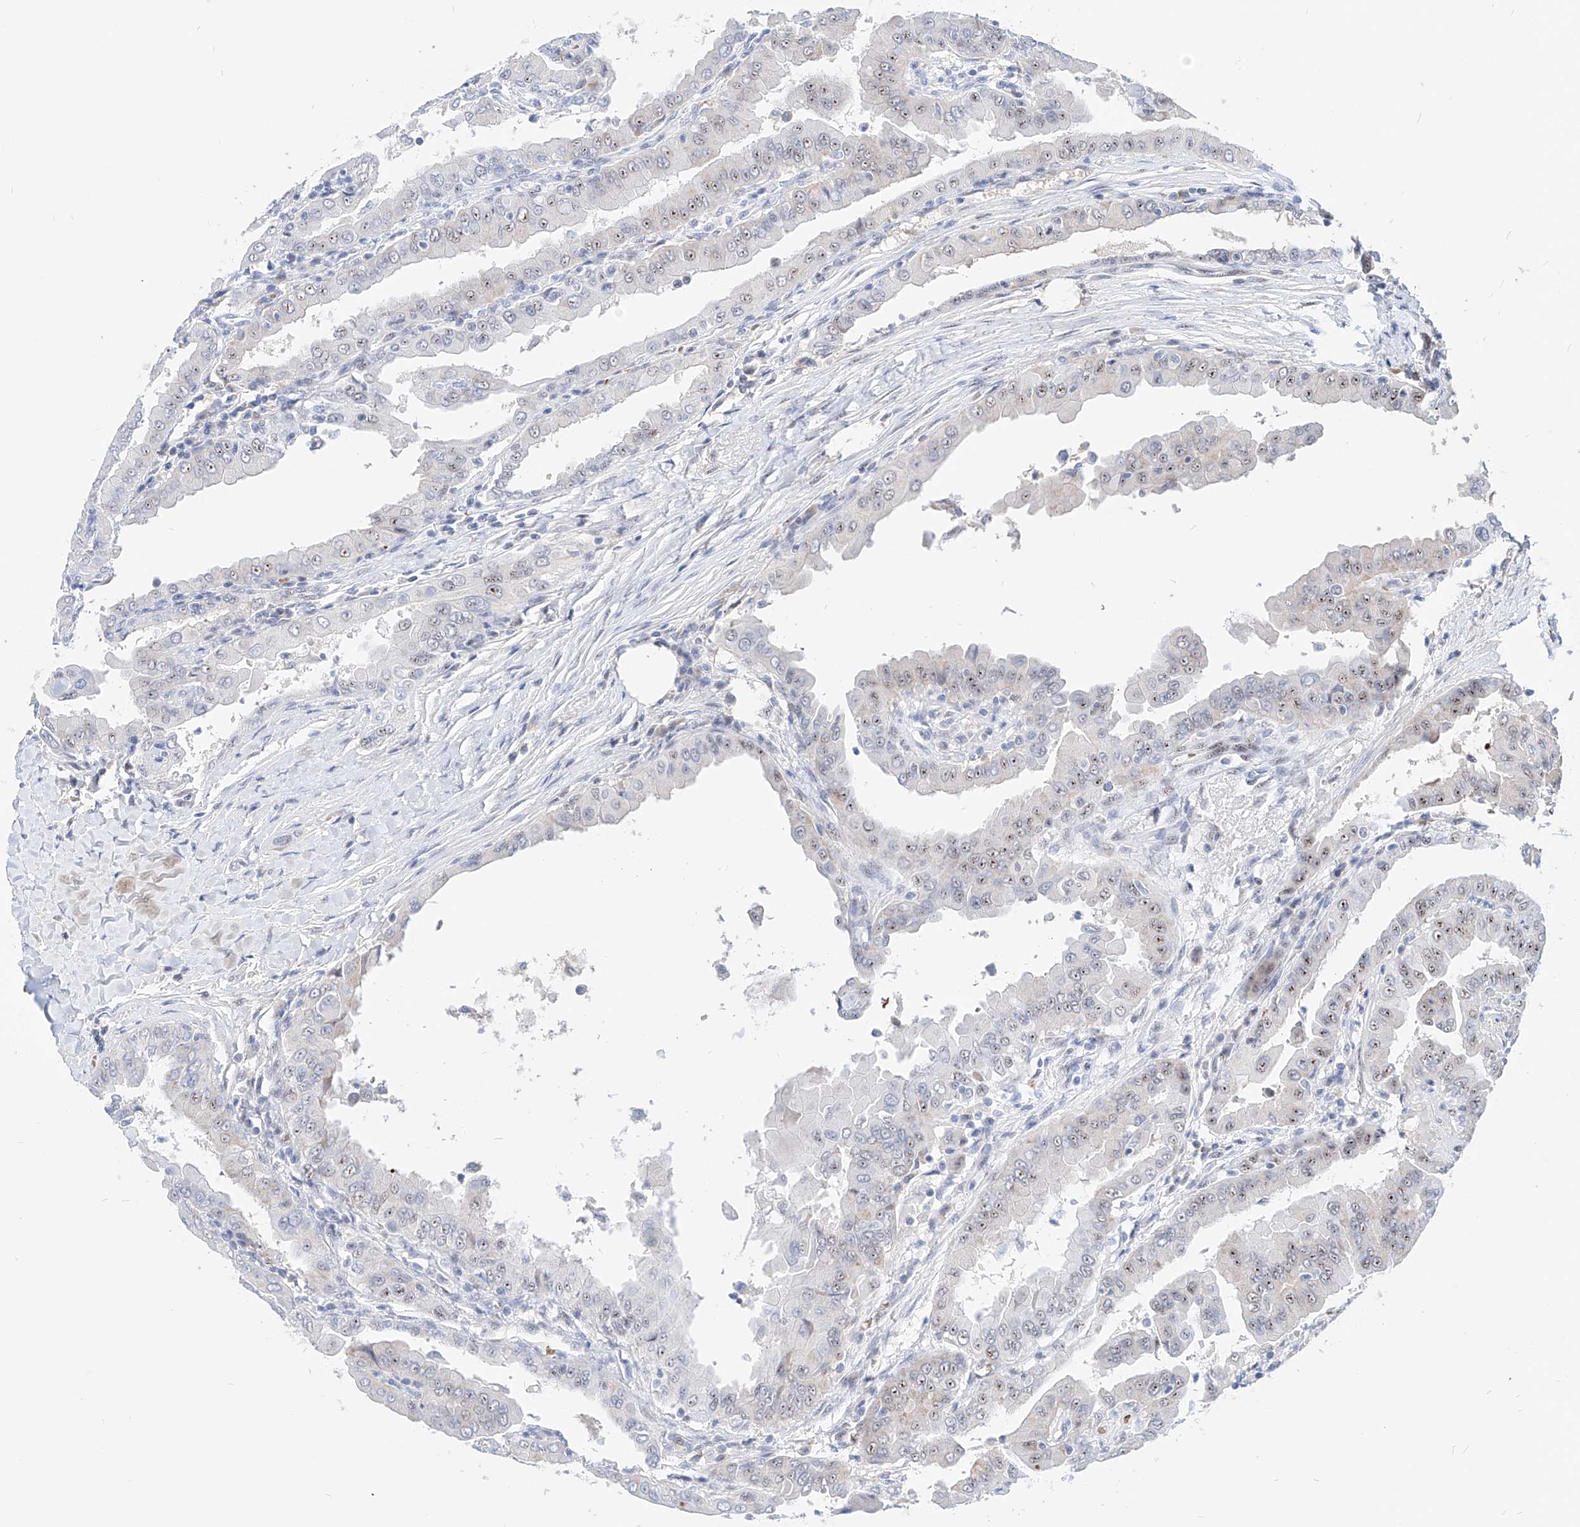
{"staining": {"intensity": "weak", "quantity": ">75%", "location": "nuclear"}, "tissue": "thyroid cancer", "cell_type": "Tumor cells", "image_type": "cancer", "snomed": [{"axis": "morphology", "description": "Papillary adenocarcinoma, NOS"}, {"axis": "topography", "description": "Thyroid gland"}], "caption": "Thyroid cancer stained with DAB (3,3'-diaminobenzidine) immunohistochemistry (IHC) demonstrates low levels of weak nuclear positivity in approximately >75% of tumor cells.", "gene": "ZFP42", "patient": {"sex": "male", "age": 33}}